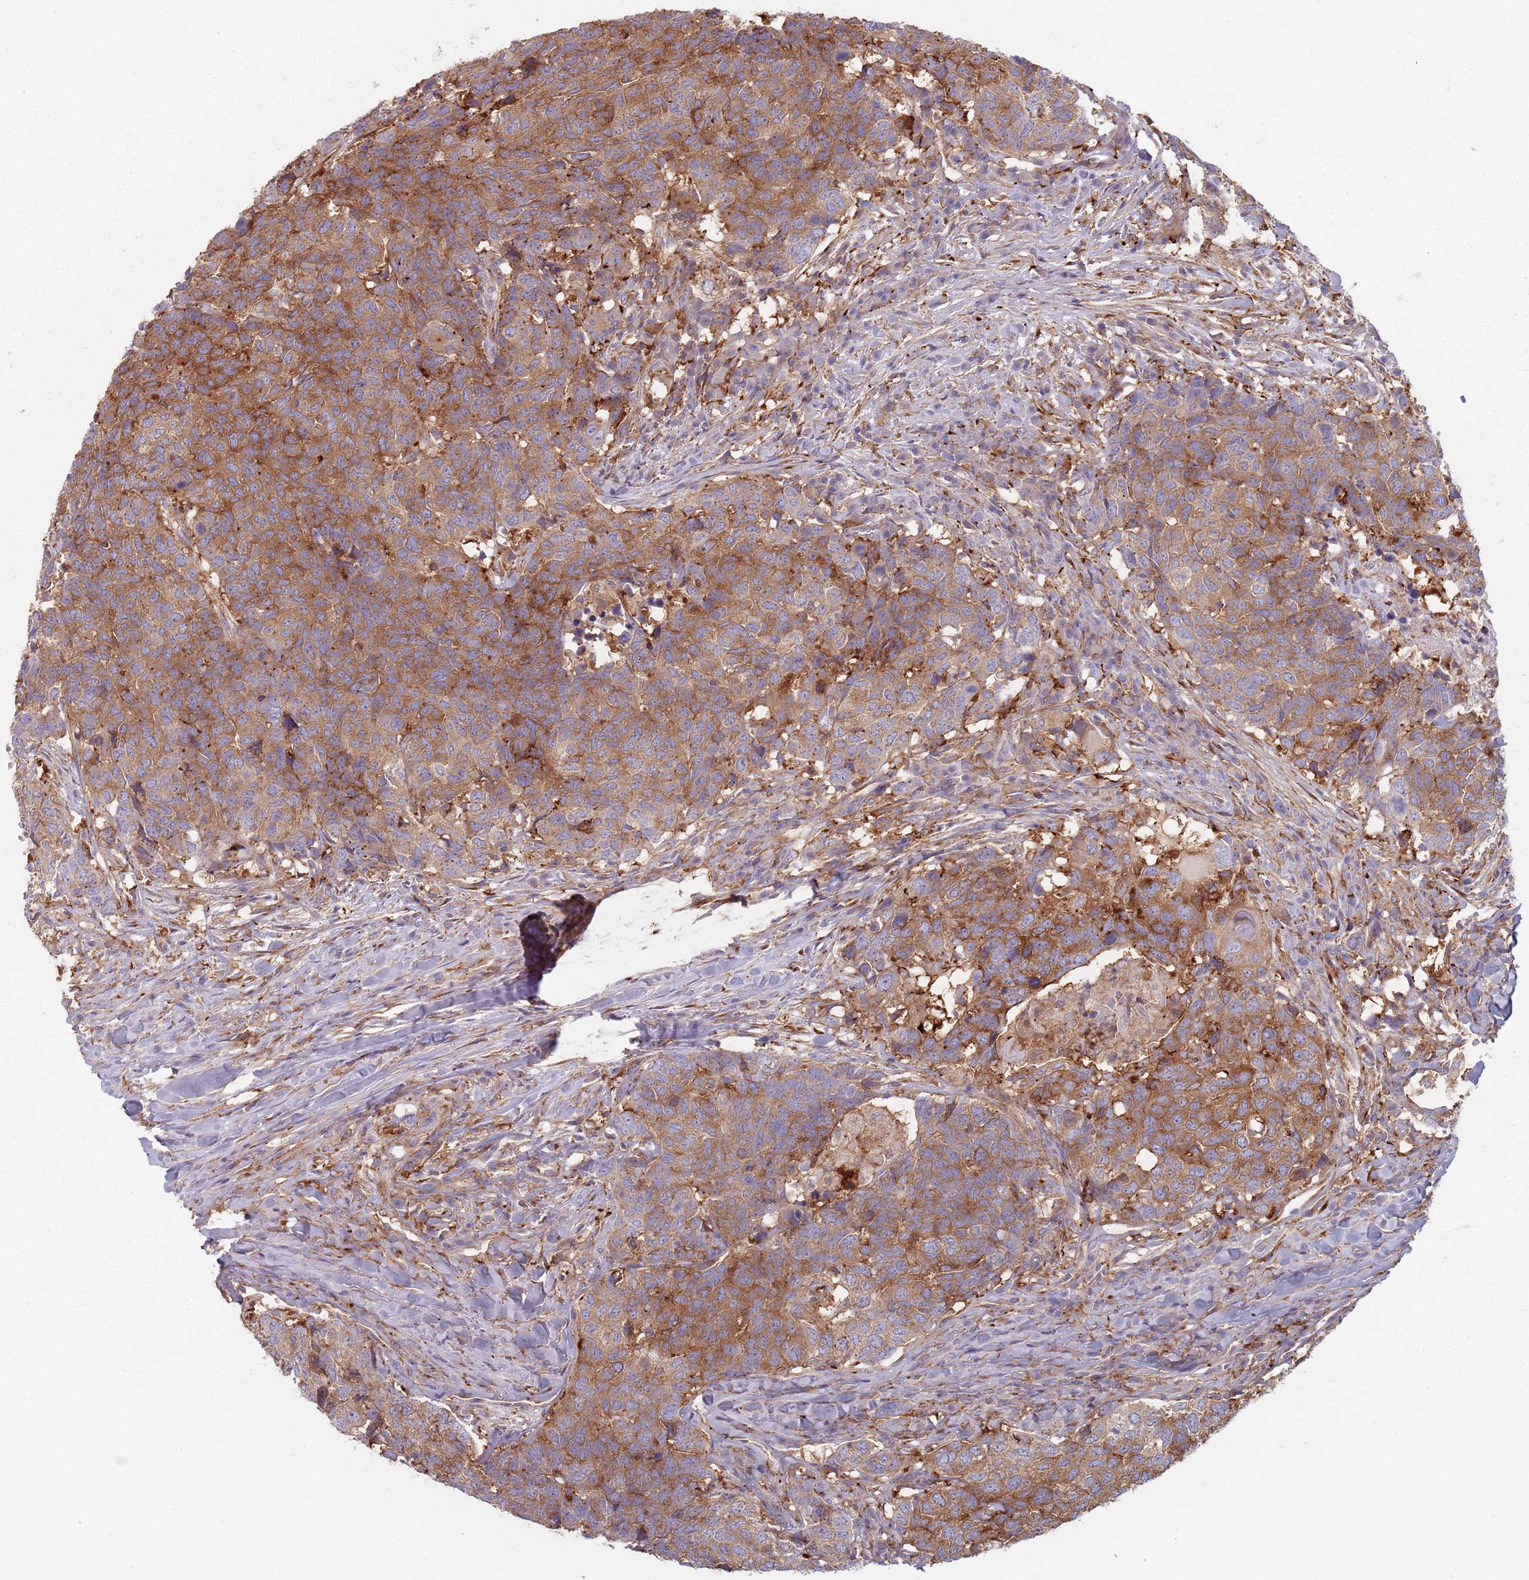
{"staining": {"intensity": "strong", "quantity": ">75%", "location": "cytoplasmic/membranous"}, "tissue": "head and neck cancer", "cell_type": "Tumor cells", "image_type": "cancer", "snomed": [{"axis": "morphology", "description": "Normal tissue, NOS"}, {"axis": "morphology", "description": "Squamous cell carcinoma, NOS"}, {"axis": "topography", "description": "Skeletal muscle"}, {"axis": "topography", "description": "Vascular tissue"}, {"axis": "topography", "description": "Peripheral nerve tissue"}, {"axis": "topography", "description": "Head-Neck"}], "caption": "Immunohistochemical staining of head and neck squamous cell carcinoma exhibits strong cytoplasmic/membranous protein staining in about >75% of tumor cells. The staining was performed using DAB to visualize the protein expression in brown, while the nuclei were stained in blue with hematoxylin (Magnification: 20x).", "gene": "TPD52L2", "patient": {"sex": "male", "age": 66}}